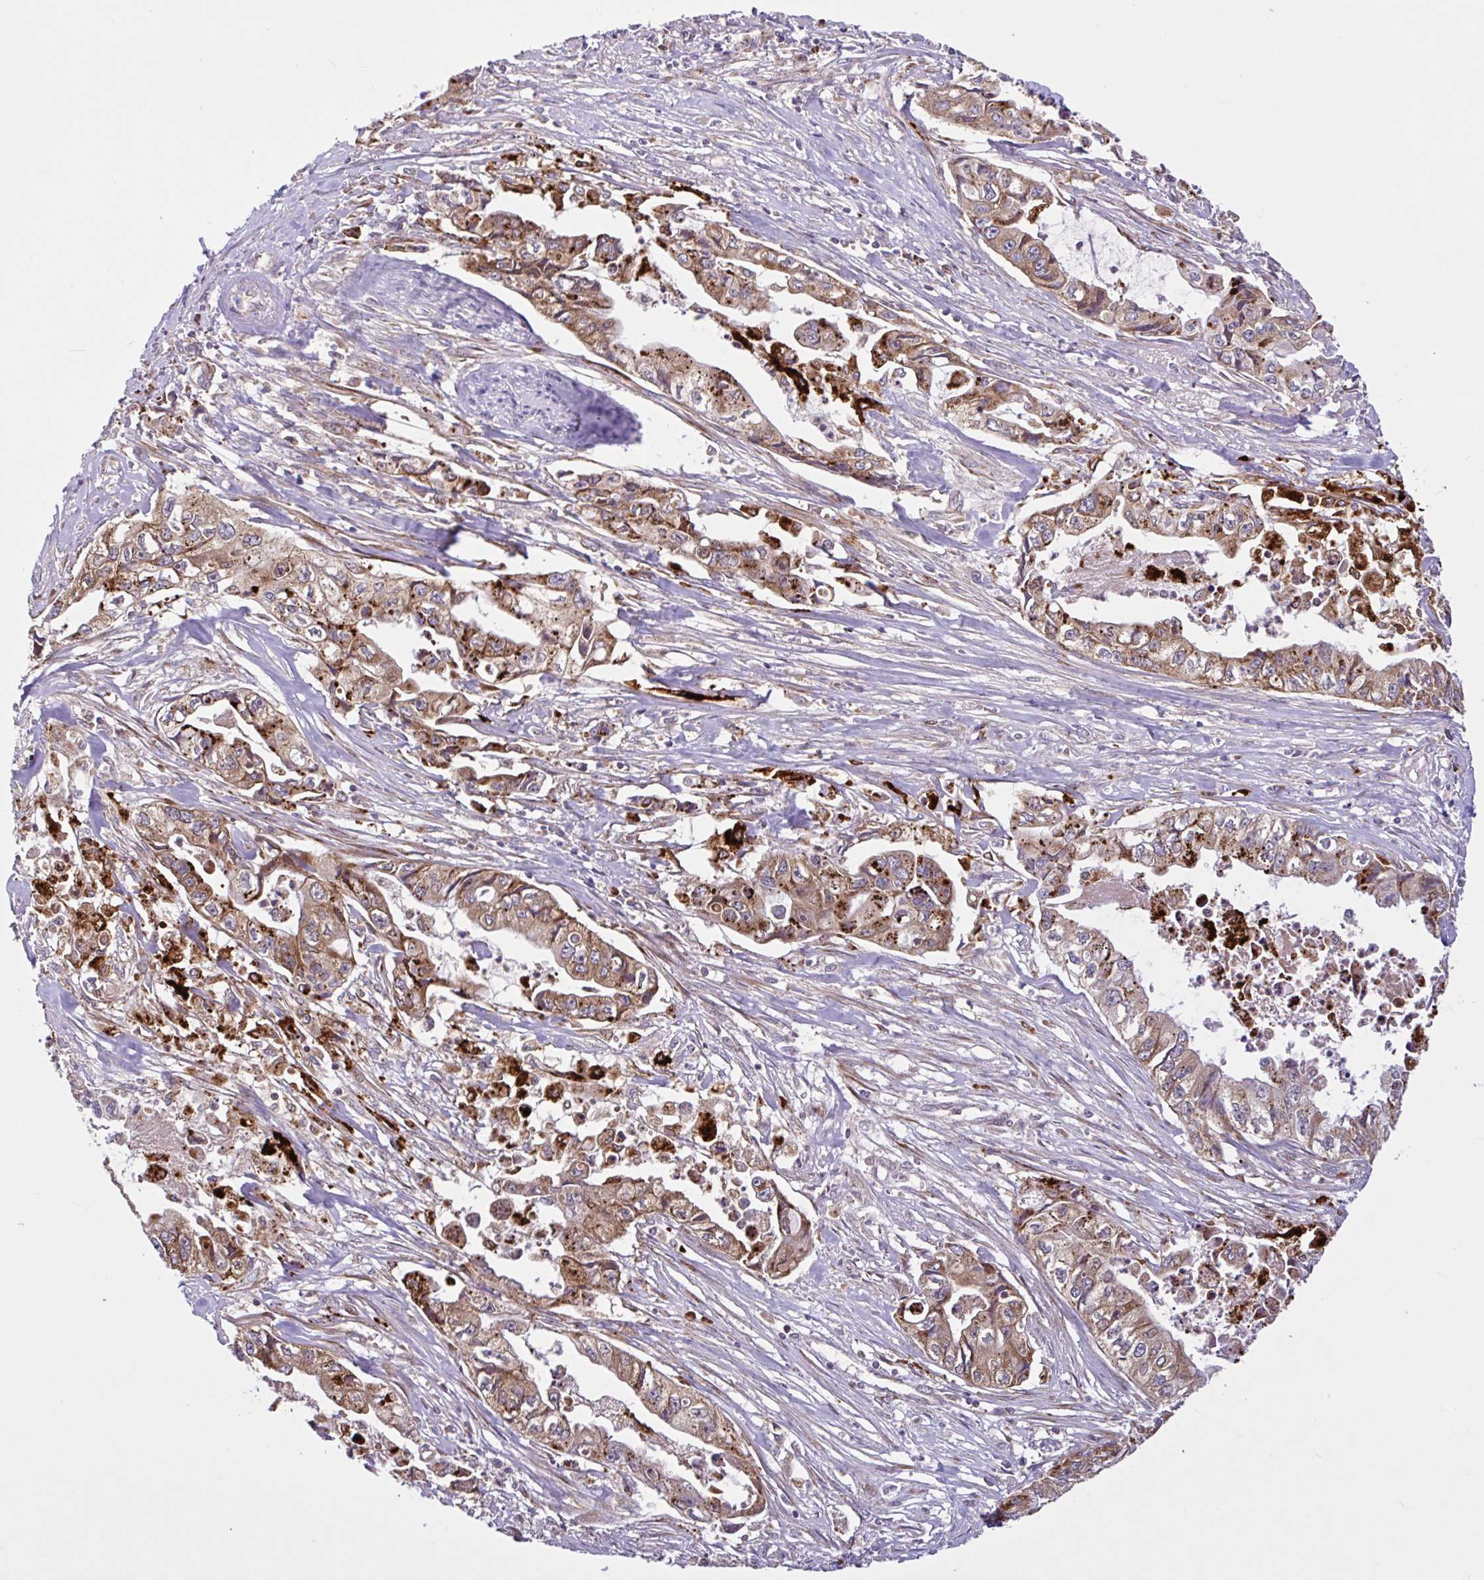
{"staining": {"intensity": "moderate", "quantity": ">75%", "location": "cytoplasmic/membranous"}, "tissue": "pancreatic cancer", "cell_type": "Tumor cells", "image_type": "cancer", "snomed": [{"axis": "morphology", "description": "Adenocarcinoma, NOS"}, {"axis": "topography", "description": "Pancreas"}], "caption": "A brown stain highlights moderate cytoplasmic/membranous positivity of a protein in pancreatic cancer (adenocarcinoma) tumor cells.", "gene": "NTPCR", "patient": {"sex": "male", "age": 66}}